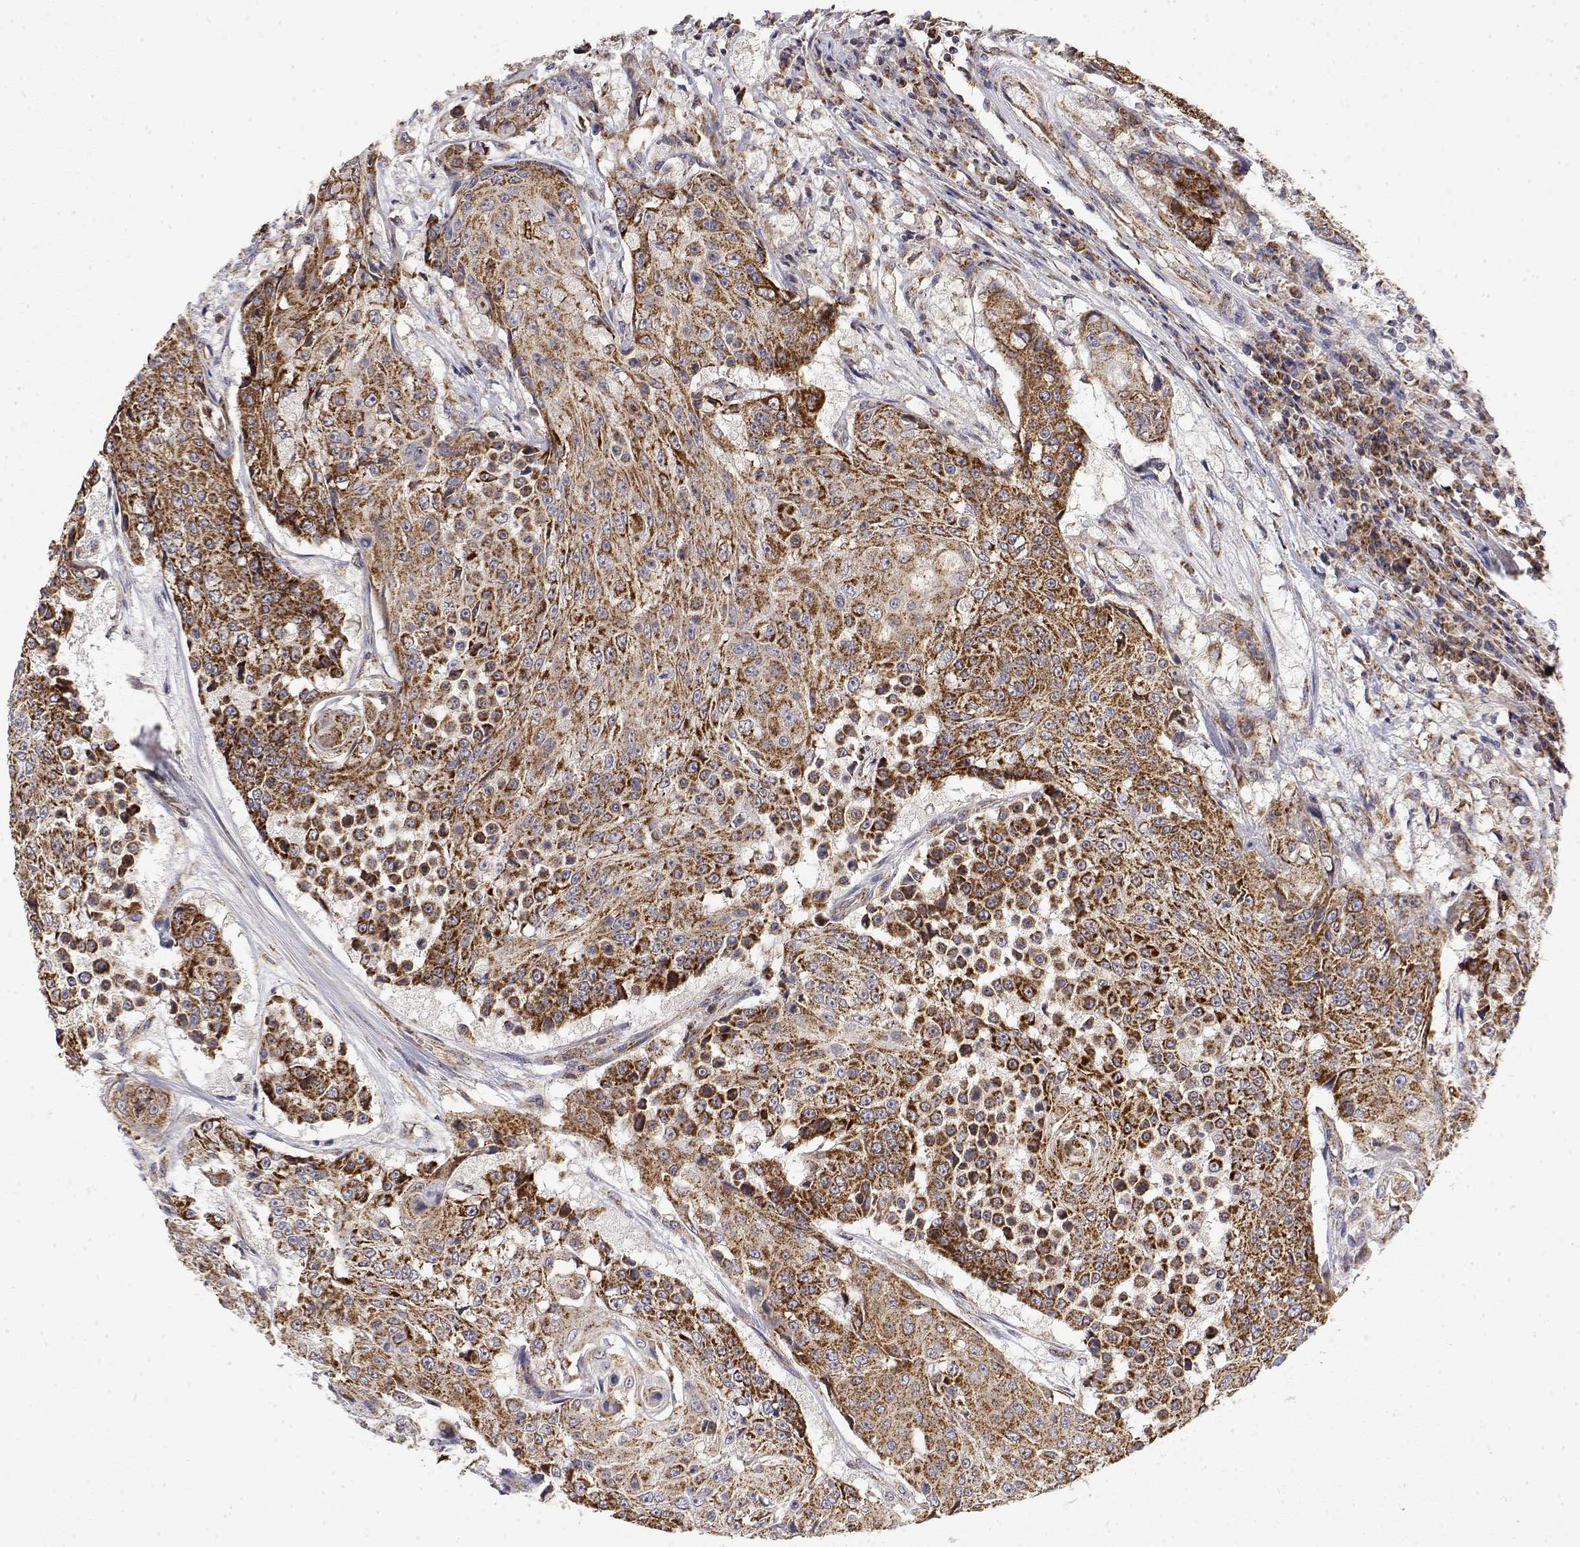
{"staining": {"intensity": "strong", "quantity": ">75%", "location": "cytoplasmic/membranous"}, "tissue": "urothelial cancer", "cell_type": "Tumor cells", "image_type": "cancer", "snomed": [{"axis": "morphology", "description": "Urothelial carcinoma, High grade"}, {"axis": "topography", "description": "Urinary bladder"}], "caption": "Tumor cells show strong cytoplasmic/membranous positivity in about >75% of cells in urothelial cancer.", "gene": "GADD45GIP1", "patient": {"sex": "female", "age": 63}}